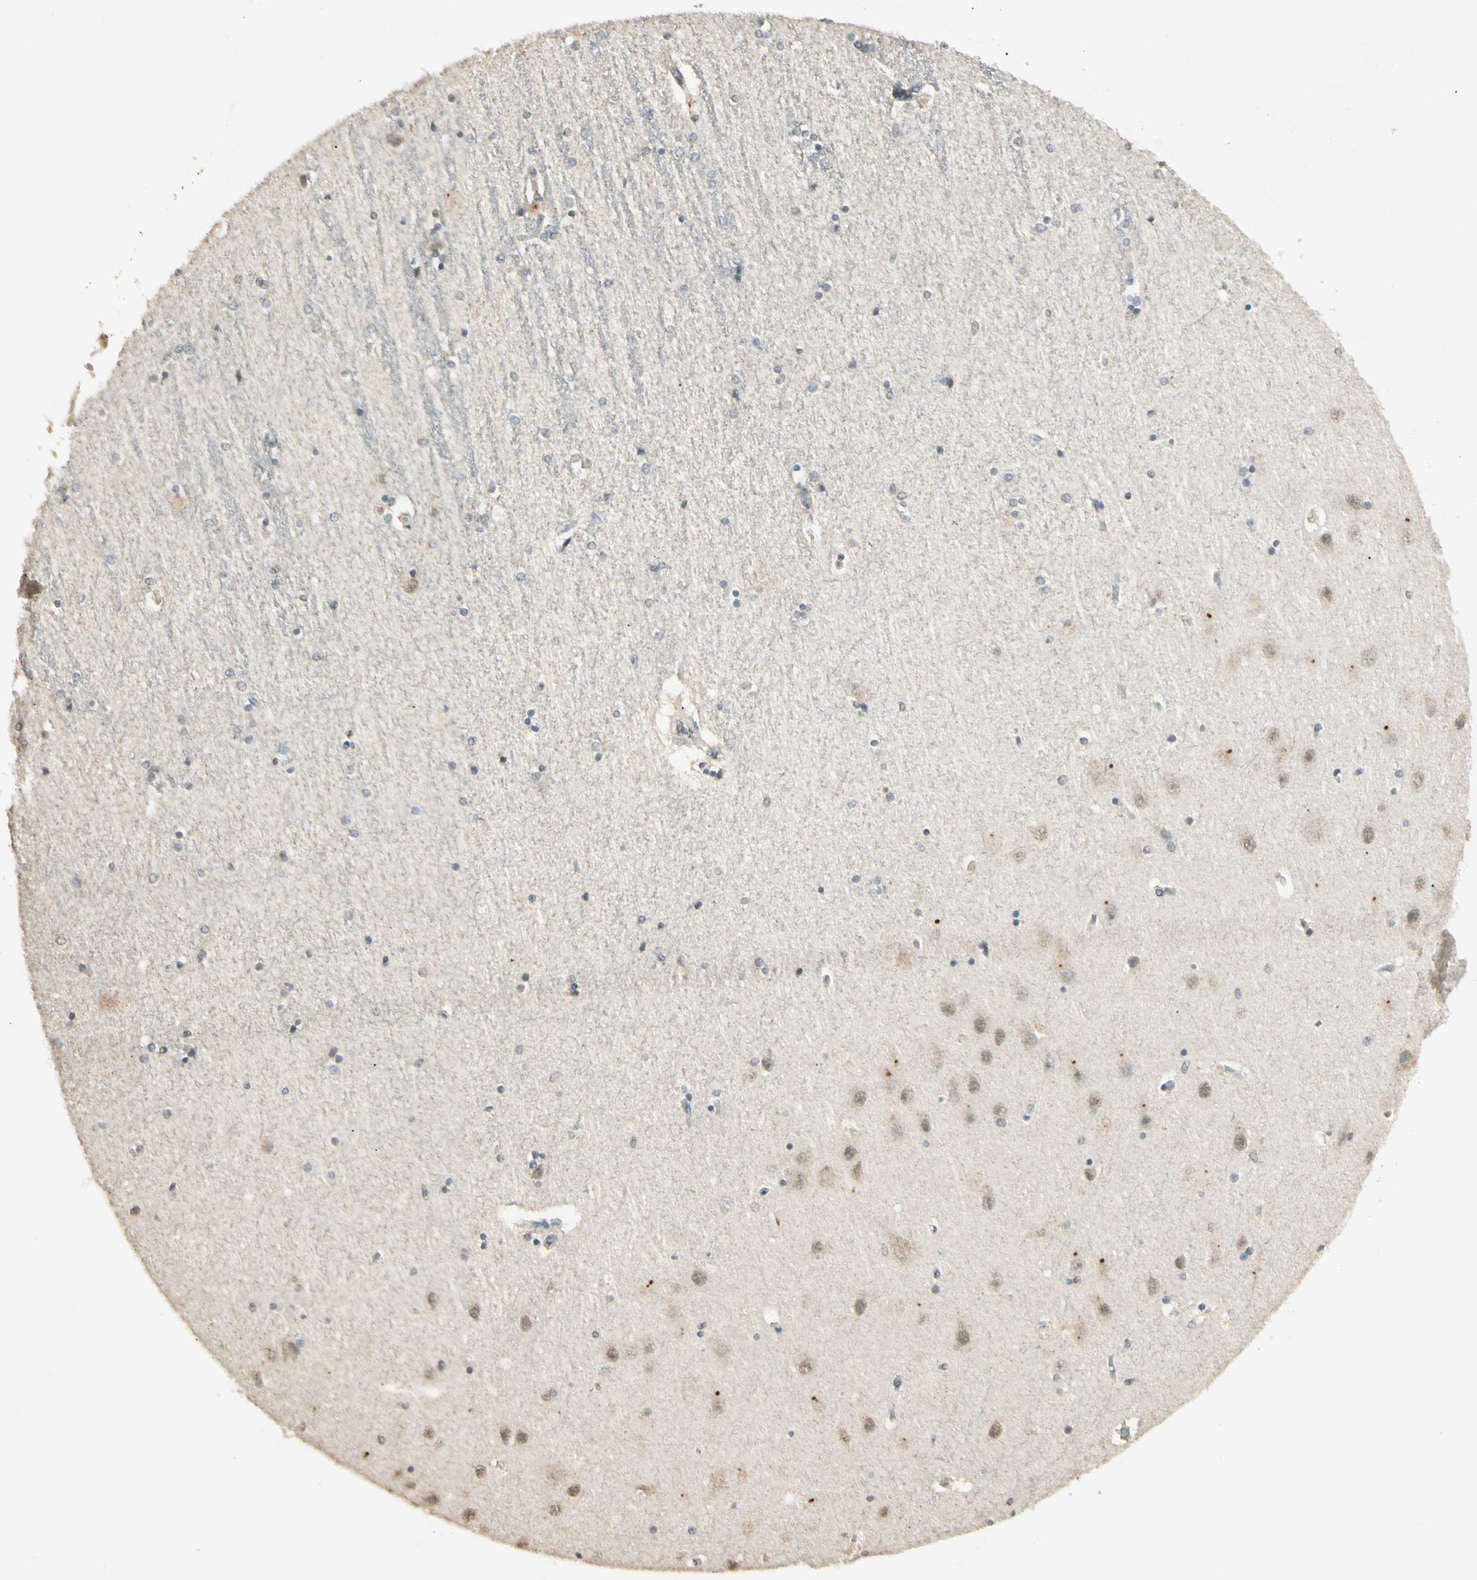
{"staining": {"intensity": "weak", "quantity": "25%-75%", "location": "nuclear"}, "tissue": "hippocampus", "cell_type": "Glial cells", "image_type": "normal", "snomed": [{"axis": "morphology", "description": "Normal tissue, NOS"}, {"axis": "topography", "description": "Hippocampus"}], "caption": "Glial cells show weak nuclear positivity in about 25%-75% of cells in normal hippocampus.", "gene": "SGCA", "patient": {"sex": "female", "age": 54}}